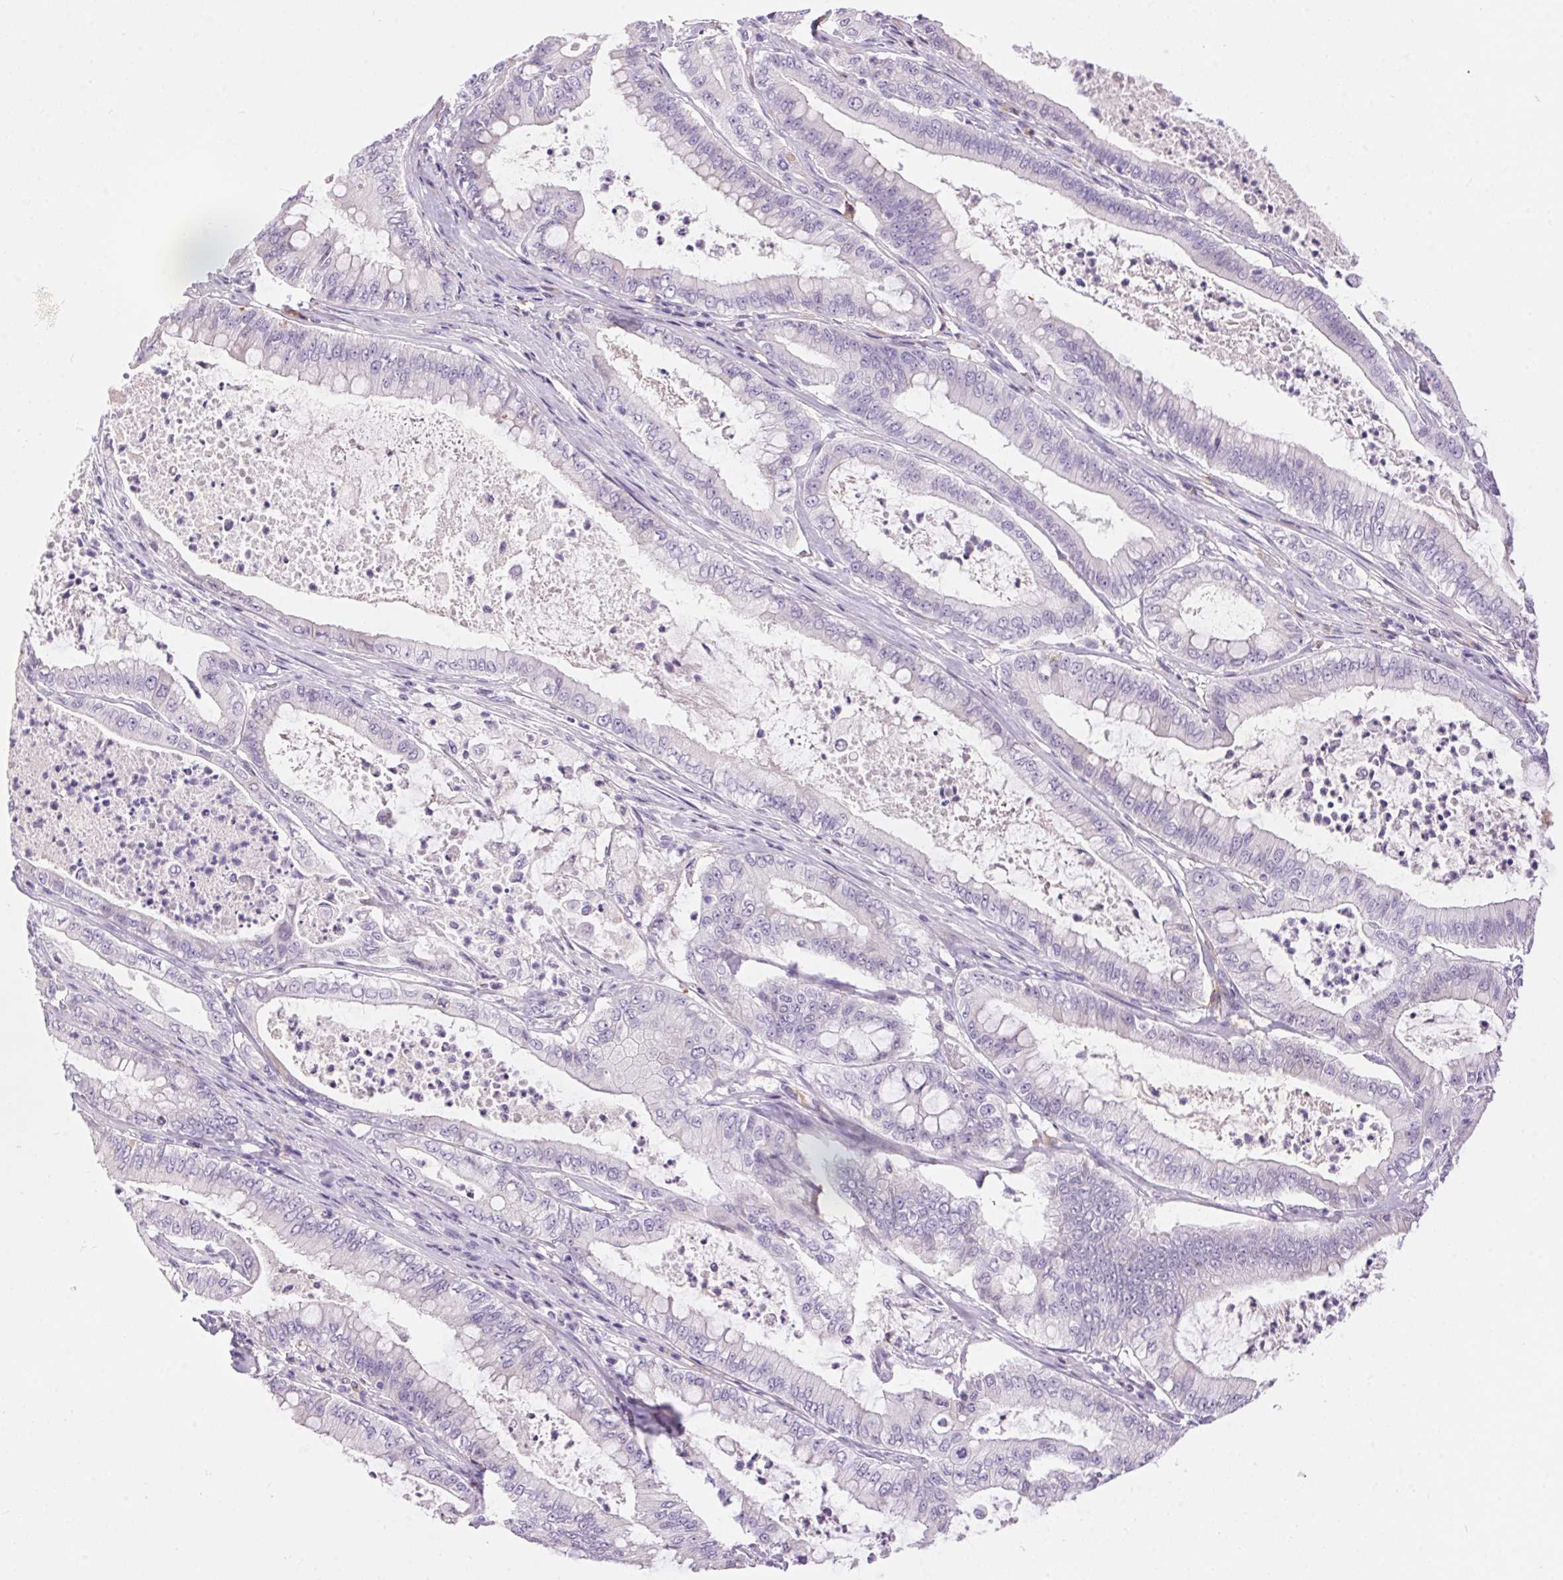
{"staining": {"intensity": "negative", "quantity": "none", "location": "none"}, "tissue": "pancreatic cancer", "cell_type": "Tumor cells", "image_type": "cancer", "snomed": [{"axis": "morphology", "description": "Adenocarcinoma, NOS"}, {"axis": "topography", "description": "Pancreas"}], "caption": "A high-resolution photomicrograph shows IHC staining of adenocarcinoma (pancreatic), which demonstrates no significant positivity in tumor cells. (Brightfield microscopy of DAB (3,3'-diaminobenzidine) IHC at high magnification).", "gene": "PNLIPRP3", "patient": {"sex": "male", "age": 71}}